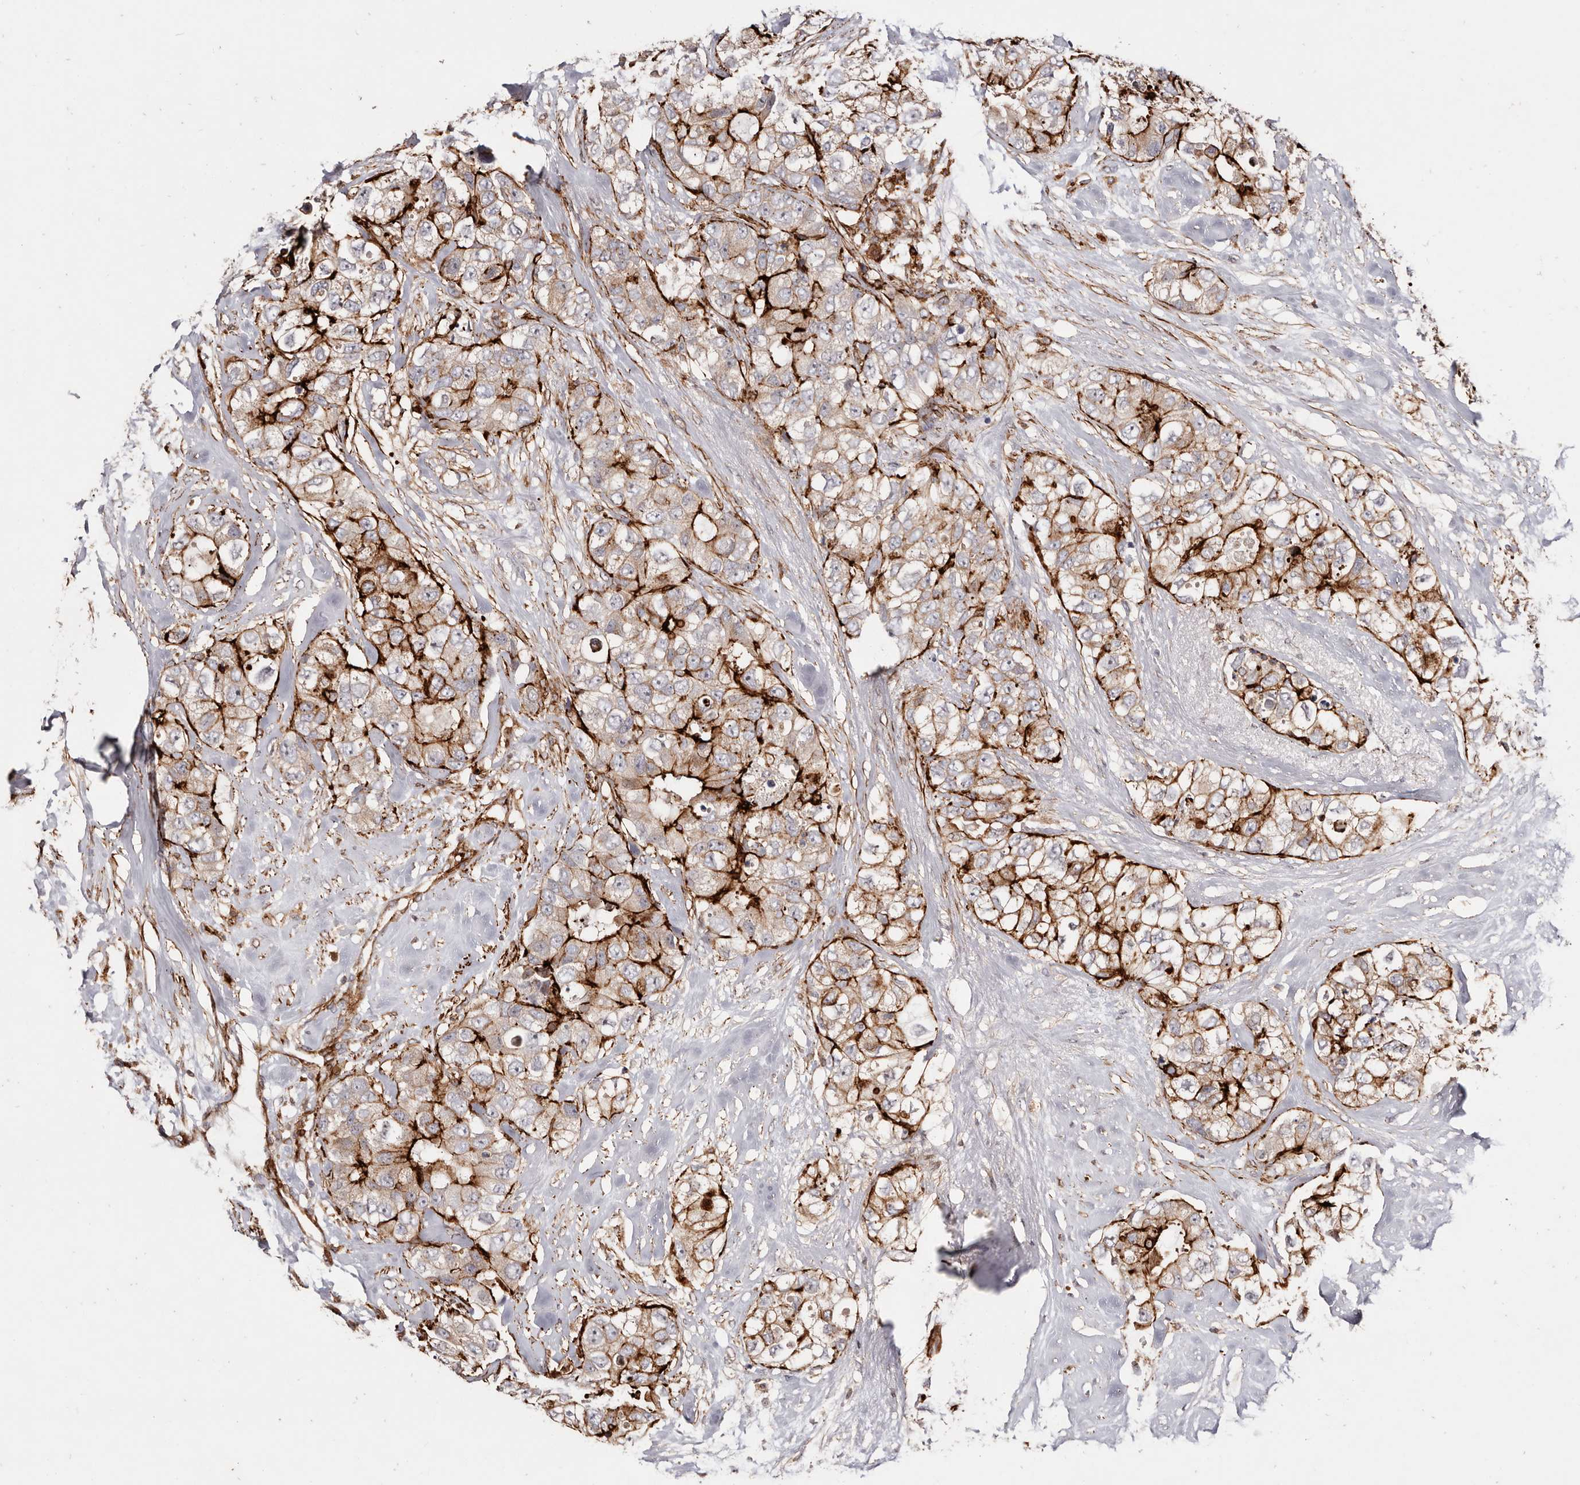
{"staining": {"intensity": "strong", "quantity": "25%-75%", "location": "cytoplasmic/membranous"}, "tissue": "breast cancer", "cell_type": "Tumor cells", "image_type": "cancer", "snomed": [{"axis": "morphology", "description": "Duct carcinoma"}, {"axis": "topography", "description": "Breast"}], "caption": "A brown stain shows strong cytoplasmic/membranous staining of a protein in breast intraductal carcinoma tumor cells.", "gene": "PTPN22", "patient": {"sex": "female", "age": 62}}